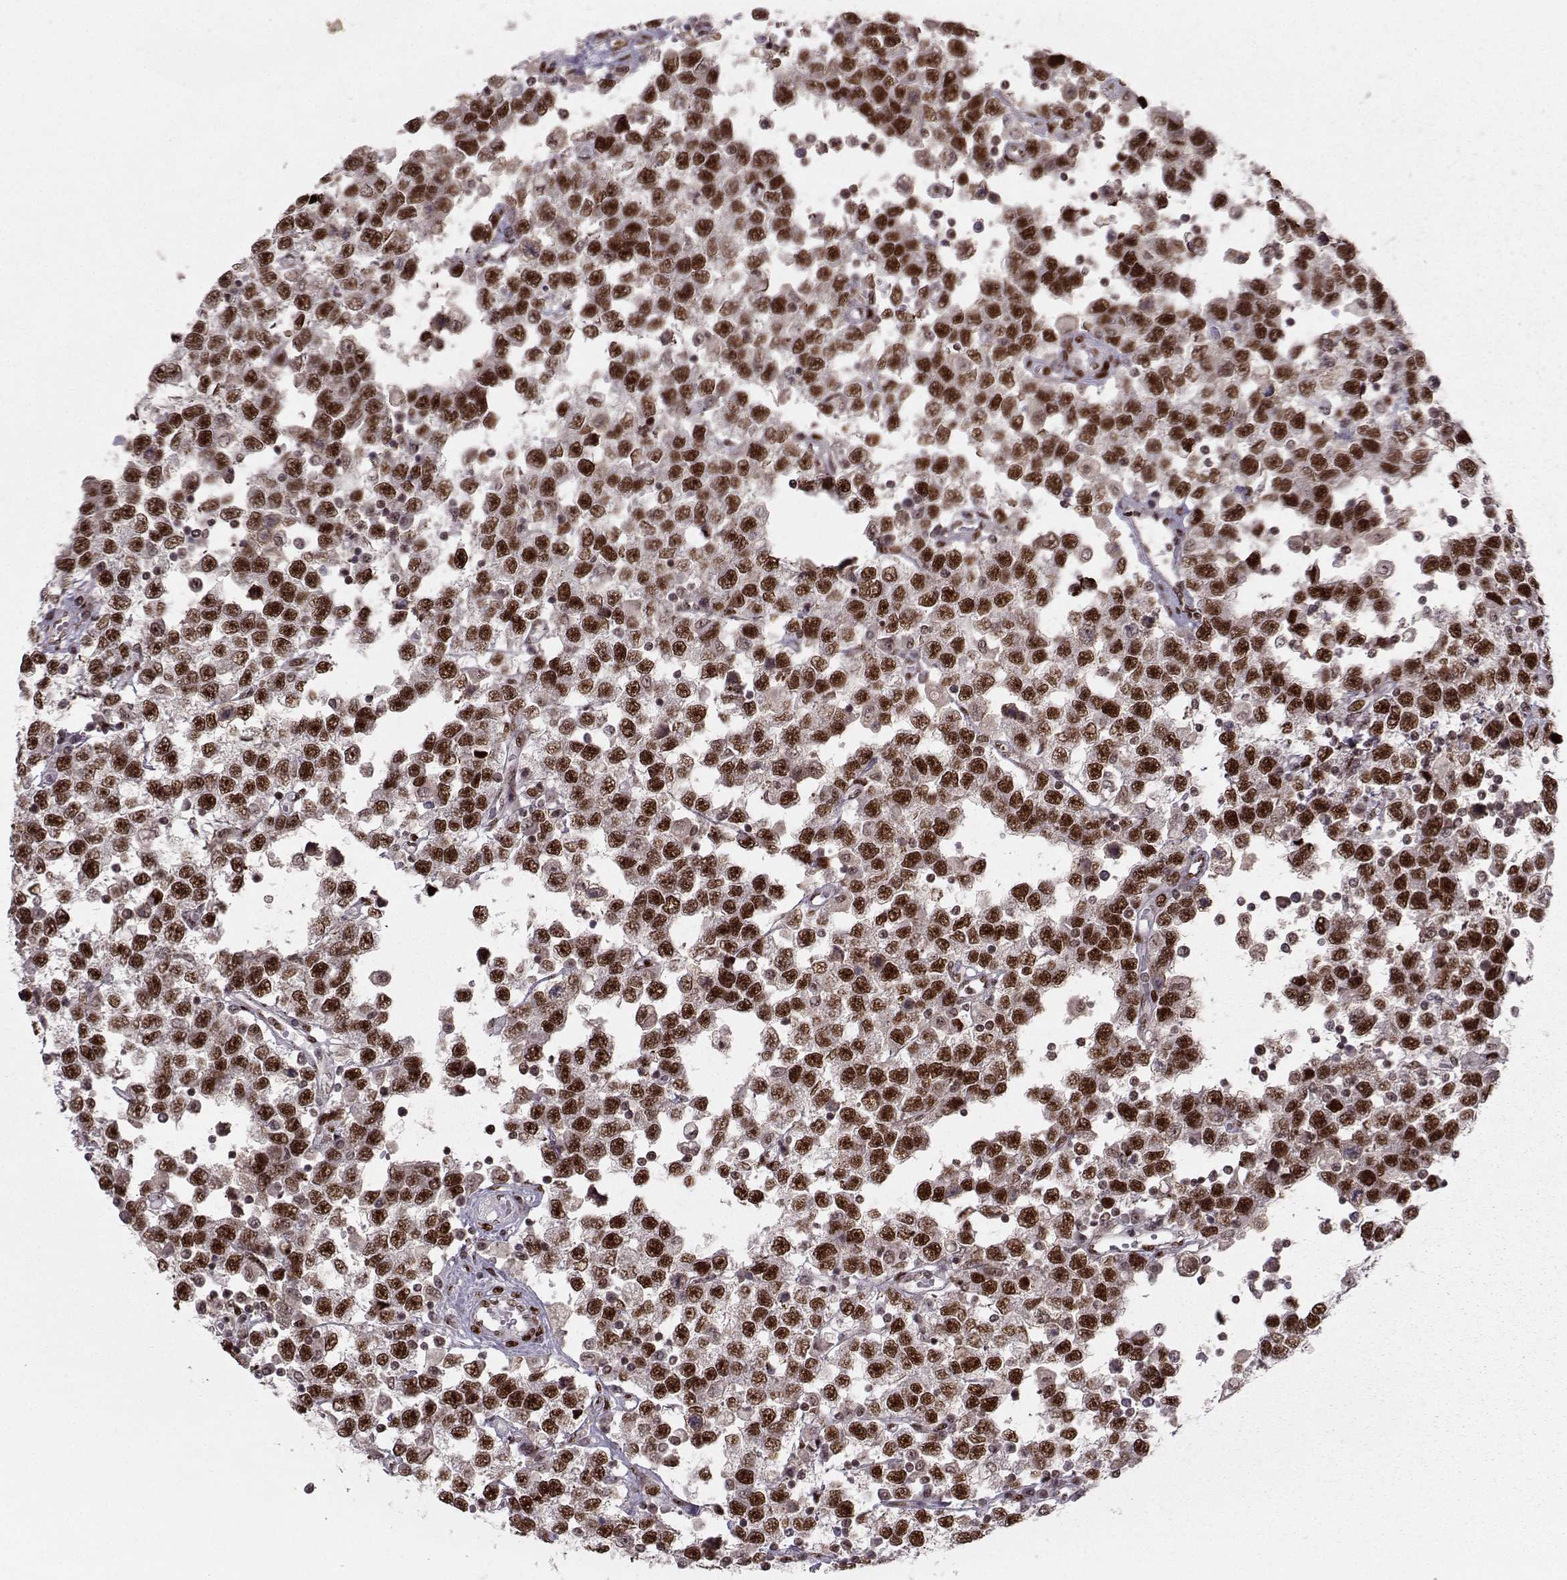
{"staining": {"intensity": "strong", "quantity": ">75%", "location": "nuclear"}, "tissue": "testis cancer", "cell_type": "Tumor cells", "image_type": "cancer", "snomed": [{"axis": "morphology", "description": "Seminoma, NOS"}, {"axis": "topography", "description": "Testis"}], "caption": "Testis seminoma stained with a brown dye exhibits strong nuclear positive expression in approximately >75% of tumor cells.", "gene": "SNAPC2", "patient": {"sex": "male", "age": 34}}